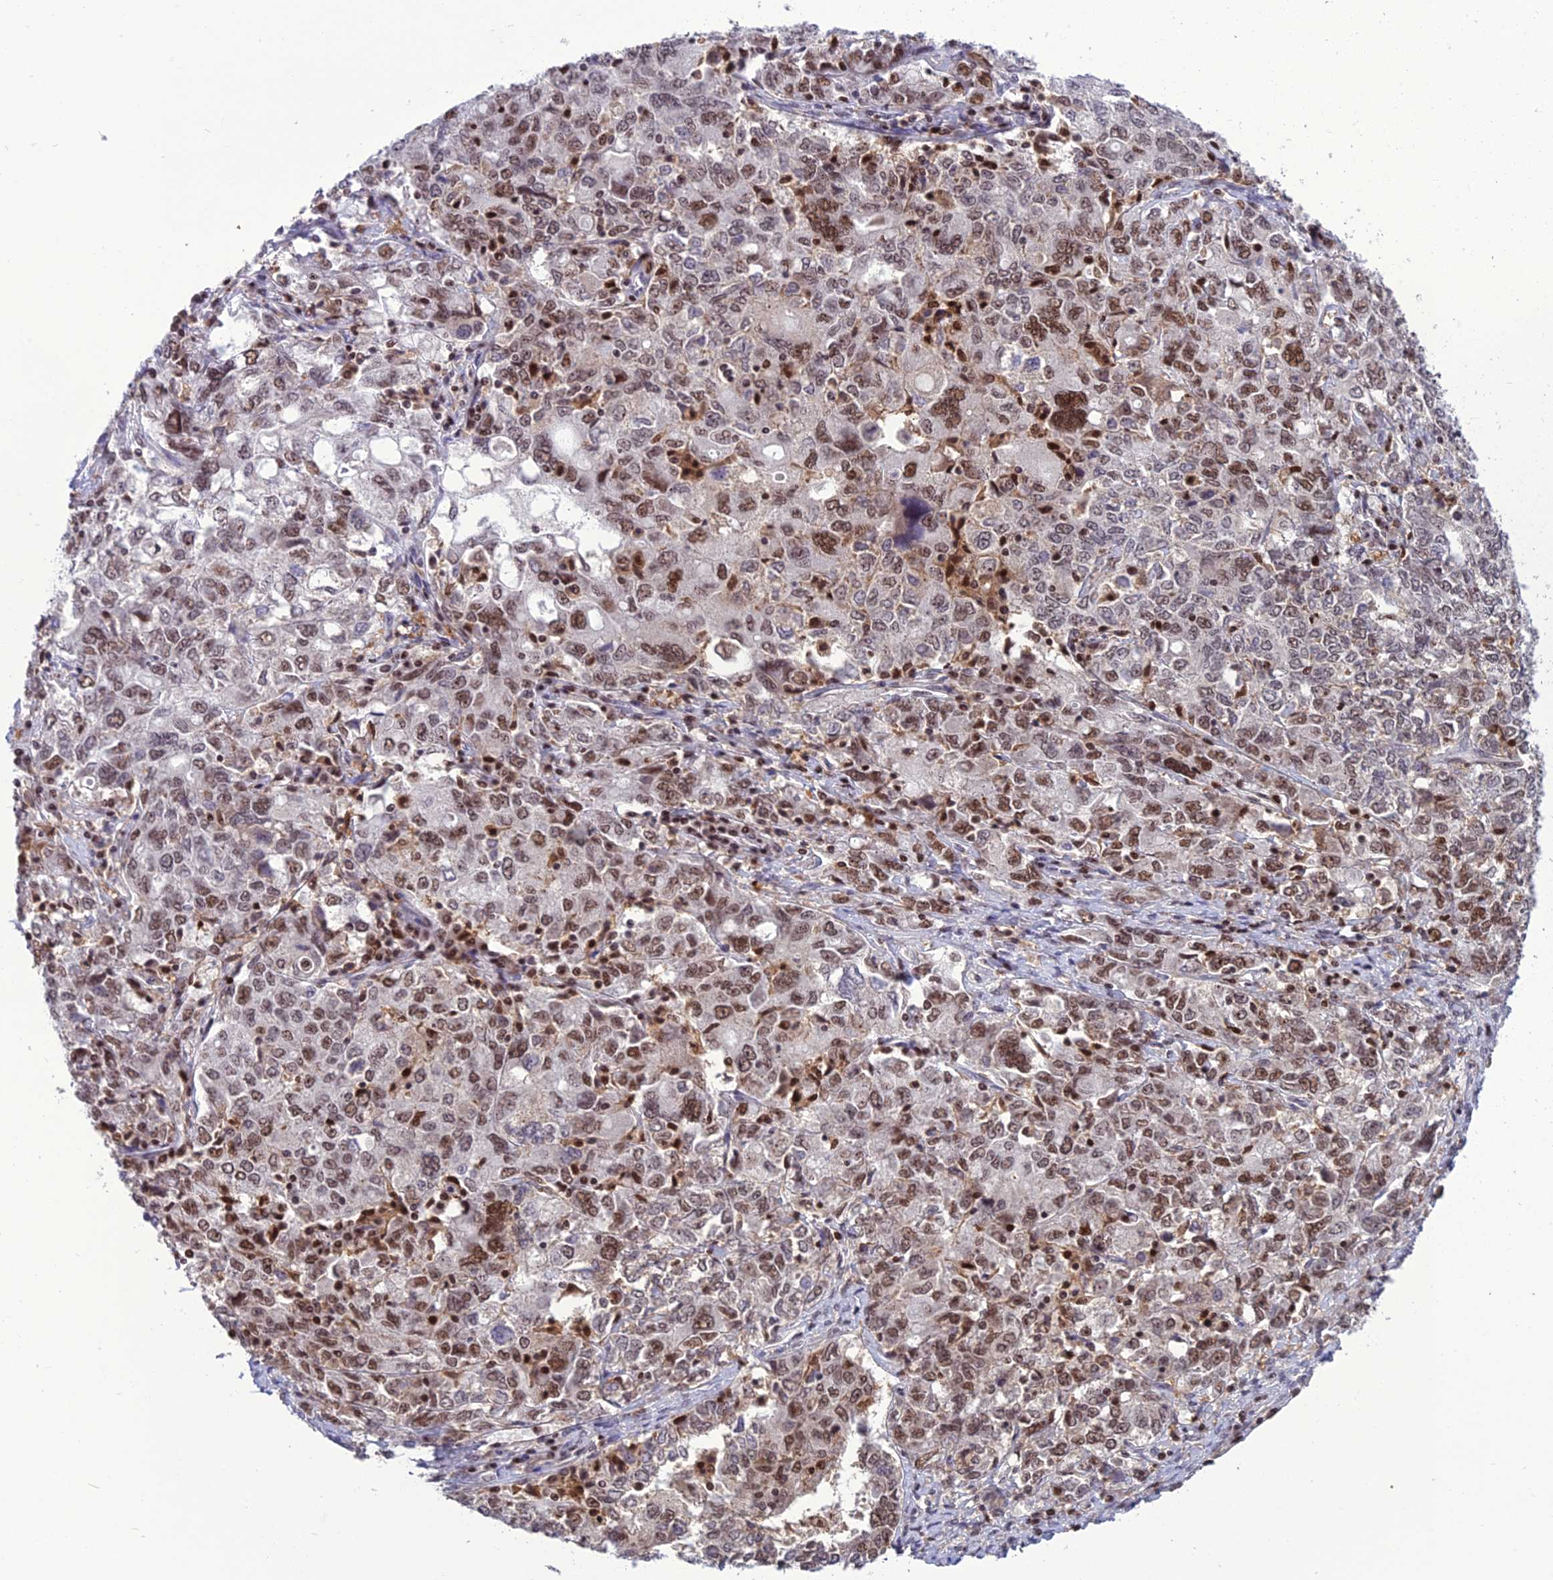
{"staining": {"intensity": "moderate", "quantity": ">75%", "location": "nuclear"}, "tissue": "ovarian cancer", "cell_type": "Tumor cells", "image_type": "cancer", "snomed": [{"axis": "morphology", "description": "Carcinoma, endometroid"}, {"axis": "topography", "description": "Ovary"}], "caption": "A histopathology image of endometroid carcinoma (ovarian) stained for a protein reveals moderate nuclear brown staining in tumor cells.", "gene": "MIS12", "patient": {"sex": "female", "age": 62}}